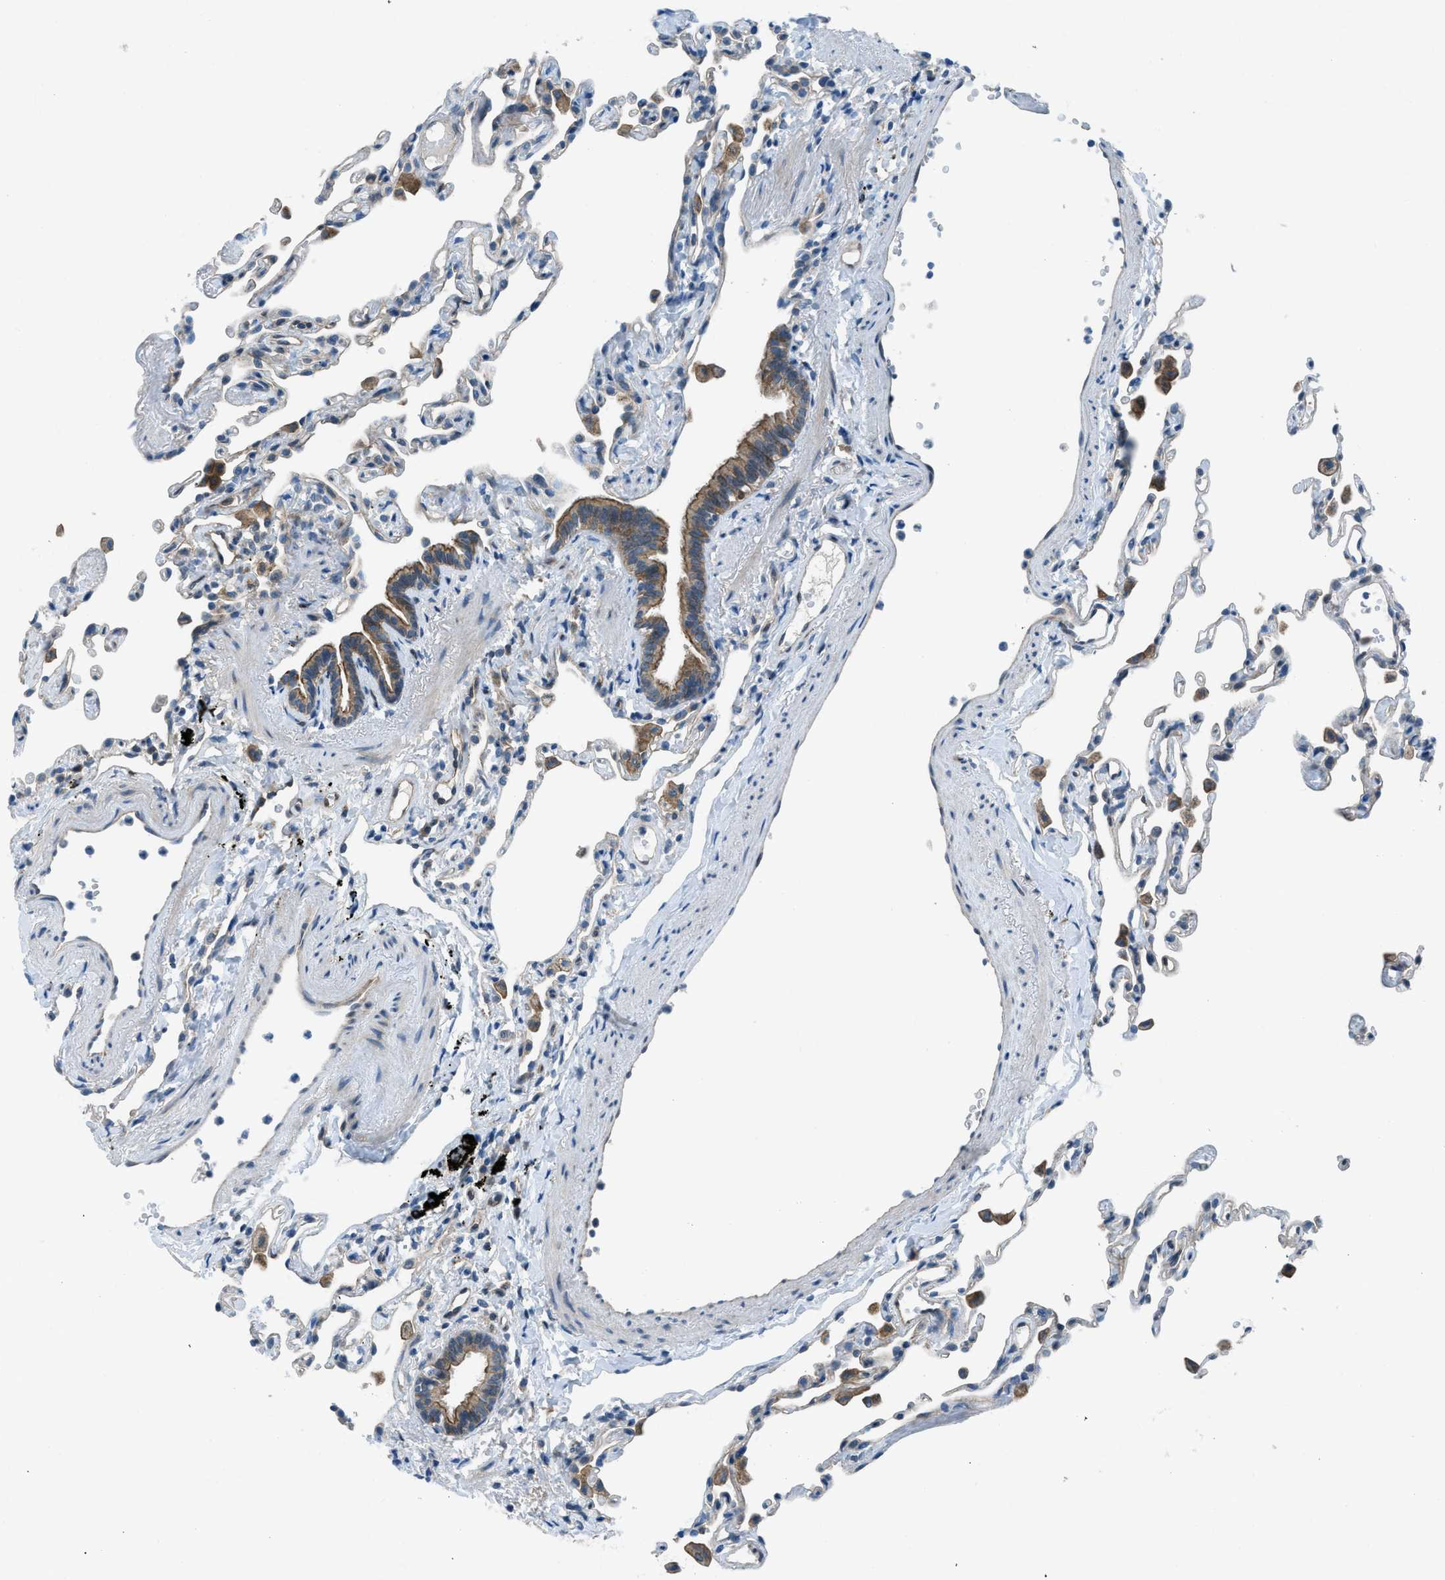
{"staining": {"intensity": "negative", "quantity": "none", "location": "none"}, "tissue": "lung", "cell_type": "Alveolar cells", "image_type": "normal", "snomed": [{"axis": "morphology", "description": "Normal tissue, NOS"}, {"axis": "topography", "description": "Lung"}], "caption": "DAB immunohistochemical staining of benign lung reveals no significant staining in alveolar cells. (DAB IHC, high magnification).", "gene": "PRKN", "patient": {"sex": "female", "age": 49}}